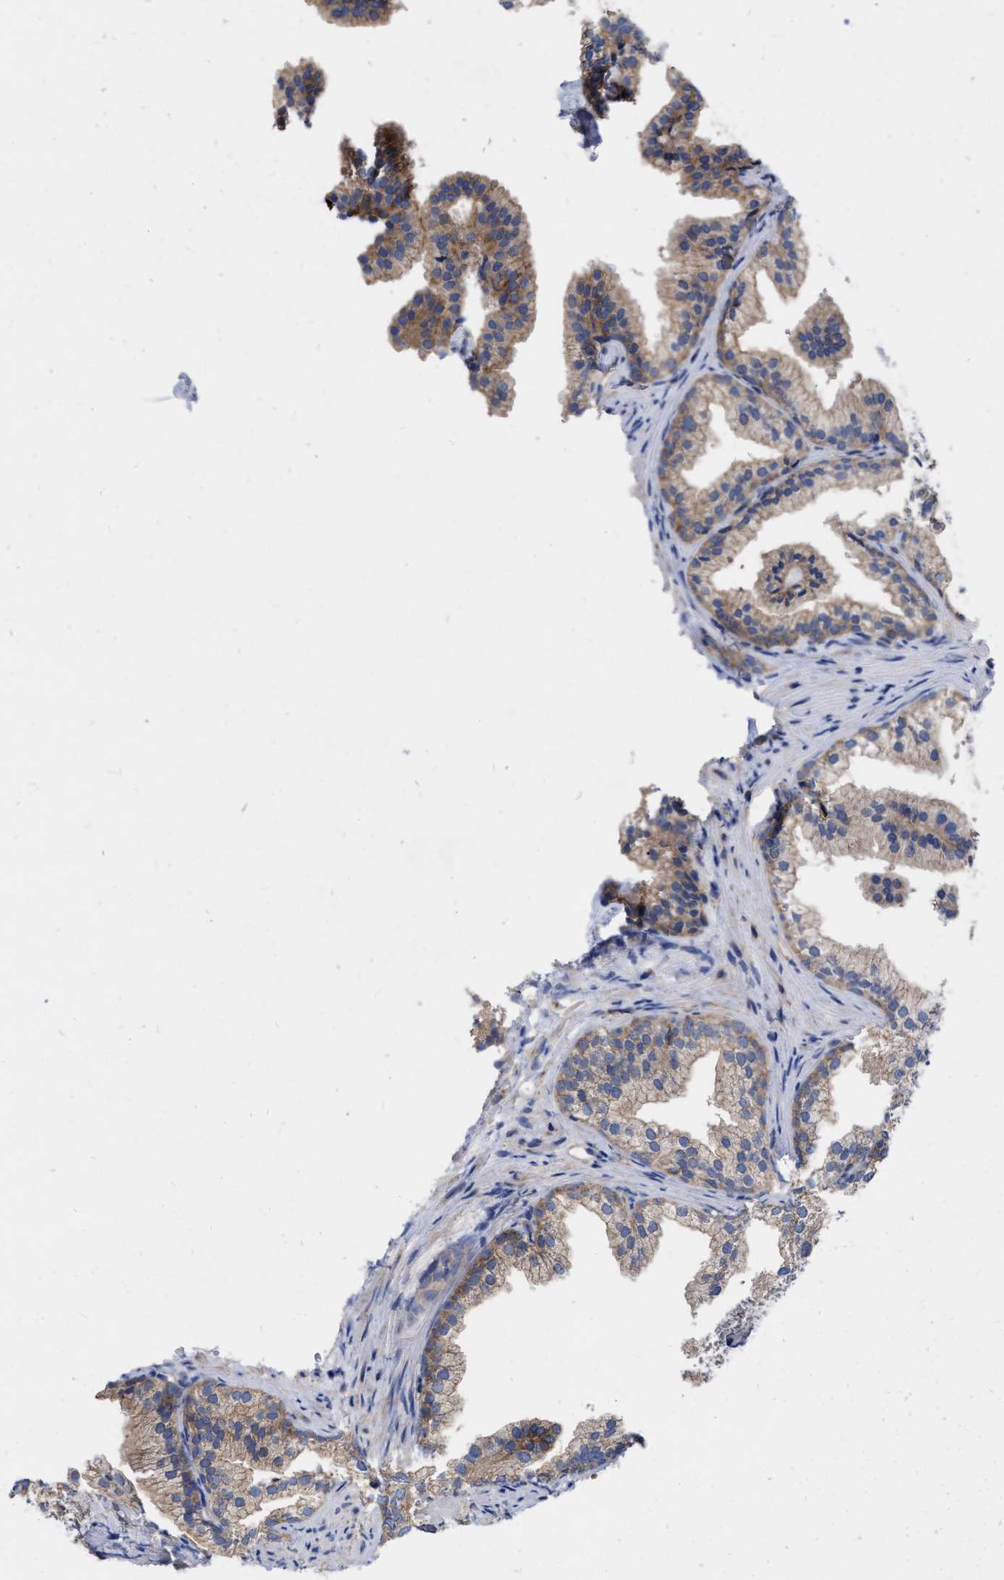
{"staining": {"intensity": "moderate", "quantity": ">75%", "location": "cytoplasmic/membranous"}, "tissue": "prostate", "cell_type": "Glandular cells", "image_type": "normal", "snomed": [{"axis": "morphology", "description": "Normal tissue, NOS"}, {"axis": "topography", "description": "Prostate"}], "caption": "Normal prostate exhibits moderate cytoplasmic/membranous expression in approximately >75% of glandular cells, visualized by immunohistochemistry. (DAB (3,3'-diaminobenzidine) IHC, brown staining for protein, blue staining for nuclei).", "gene": "CDKN2C", "patient": {"sex": "male", "age": 76}}